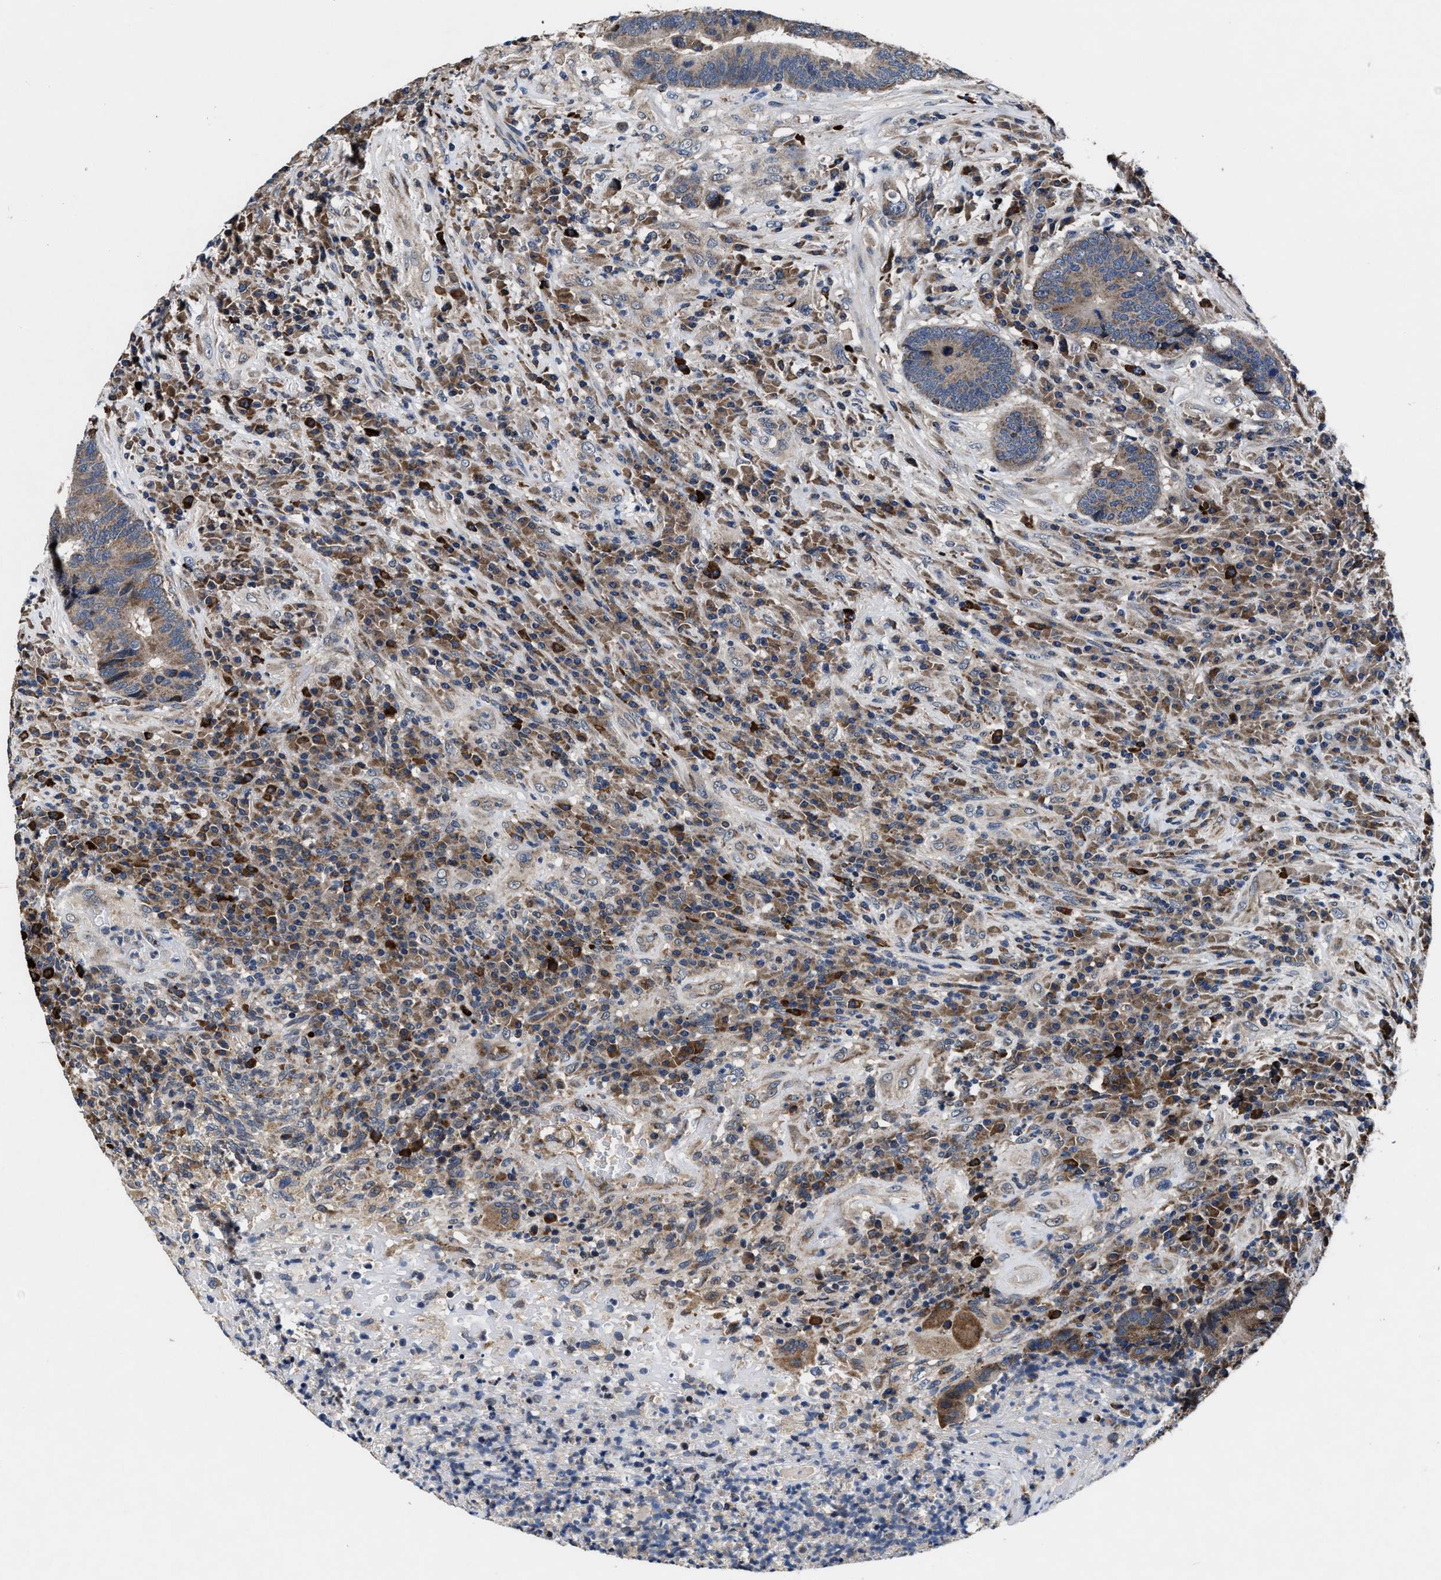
{"staining": {"intensity": "moderate", "quantity": ">75%", "location": "cytoplasmic/membranous"}, "tissue": "colorectal cancer", "cell_type": "Tumor cells", "image_type": "cancer", "snomed": [{"axis": "morphology", "description": "Adenocarcinoma, NOS"}, {"axis": "topography", "description": "Rectum"}], "caption": "The photomicrograph demonstrates a brown stain indicating the presence of a protein in the cytoplasmic/membranous of tumor cells in colorectal cancer. The staining was performed using DAB (3,3'-diaminobenzidine) to visualize the protein expression in brown, while the nuclei were stained in blue with hematoxylin (Magnification: 20x).", "gene": "TMEM53", "patient": {"sex": "female", "age": 89}}